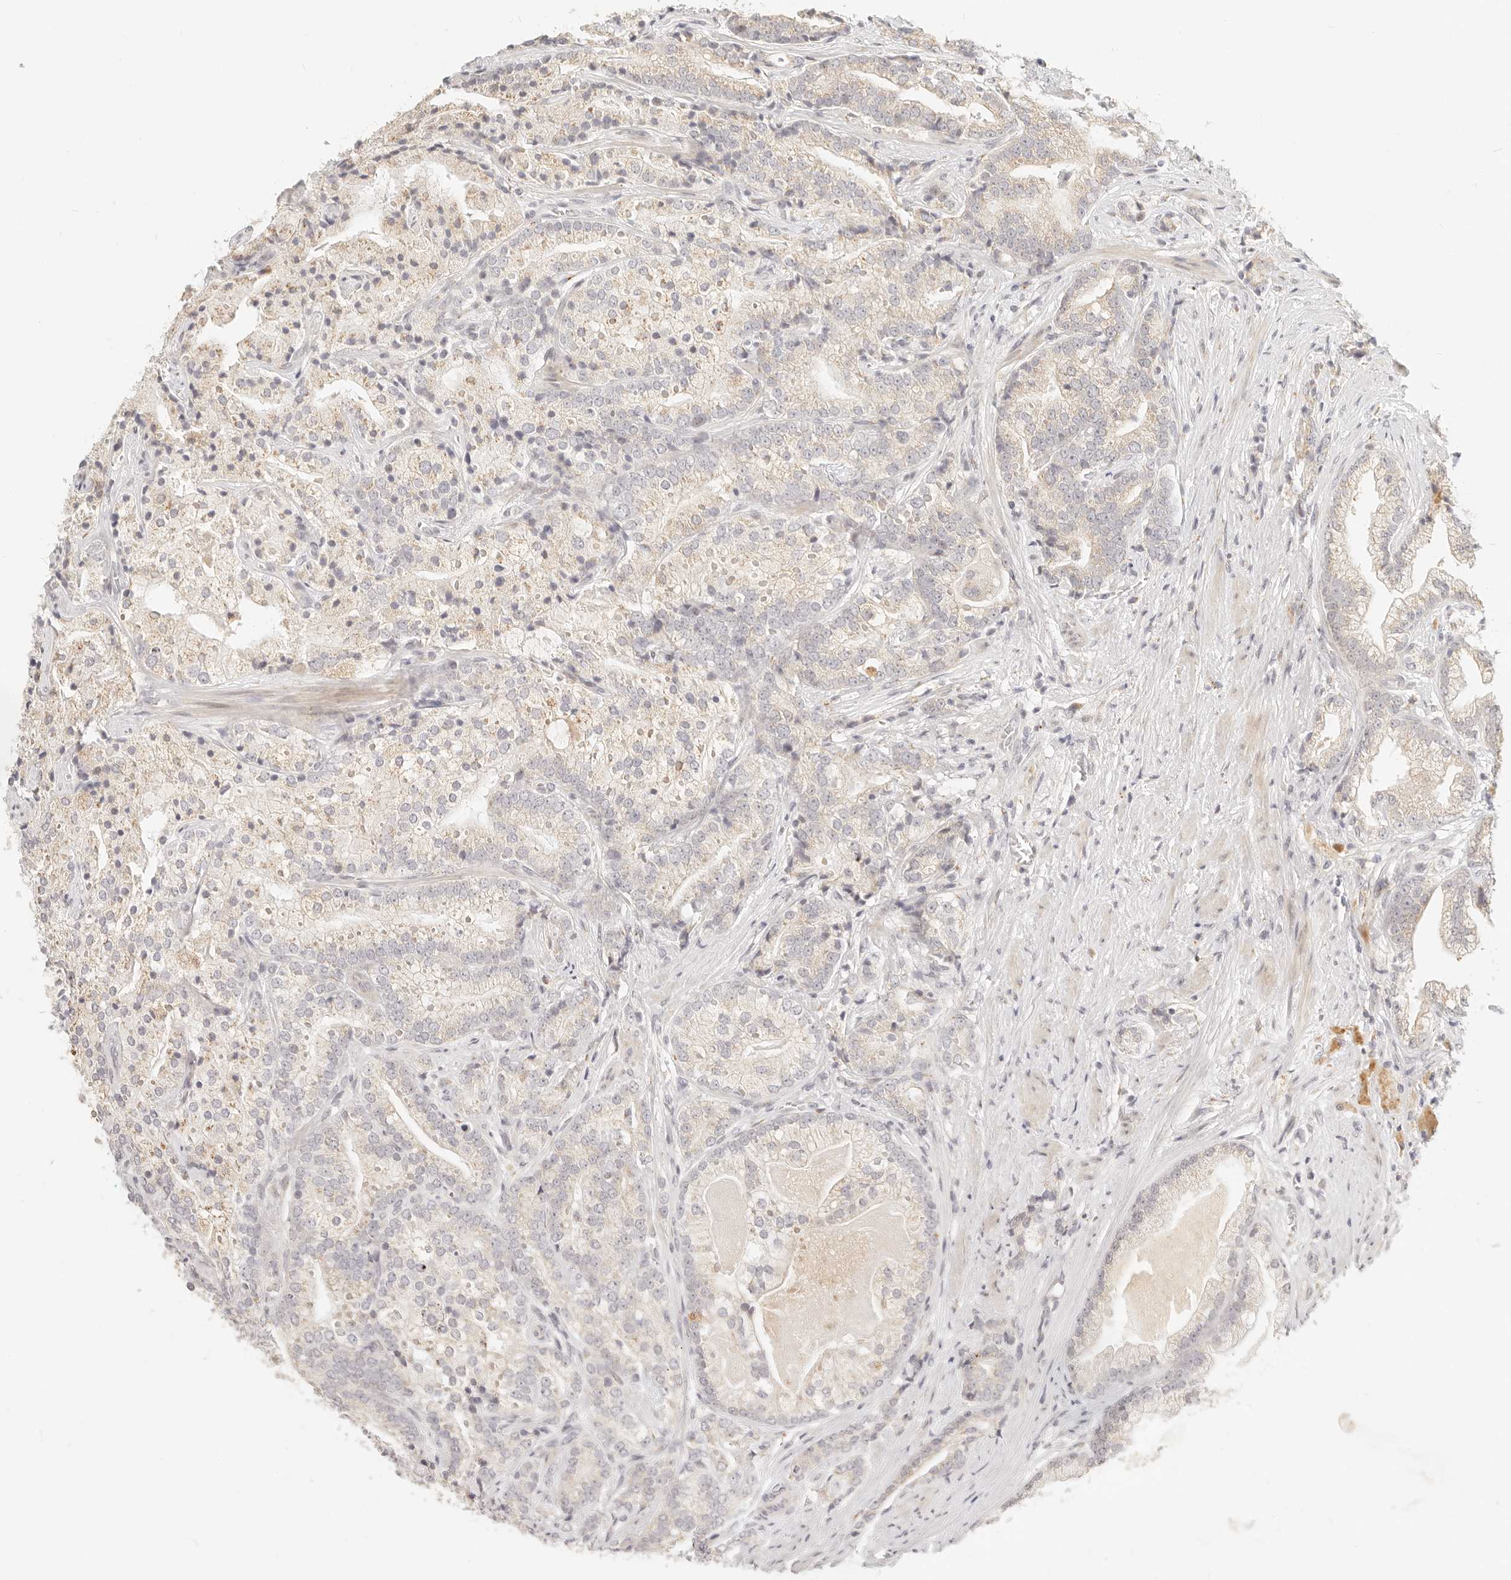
{"staining": {"intensity": "negative", "quantity": "none", "location": "none"}, "tissue": "prostate cancer", "cell_type": "Tumor cells", "image_type": "cancer", "snomed": [{"axis": "morphology", "description": "Adenocarcinoma, High grade"}, {"axis": "topography", "description": "Prostate"}], "caption": "Prostate cancer (high-grade adenocarcinoma) stained for a protein using immunohistochemistry (IHC) displays no expression tumor cells.", "gene": "FAM20B", "patient": {"sex": "male", "age": 57}}